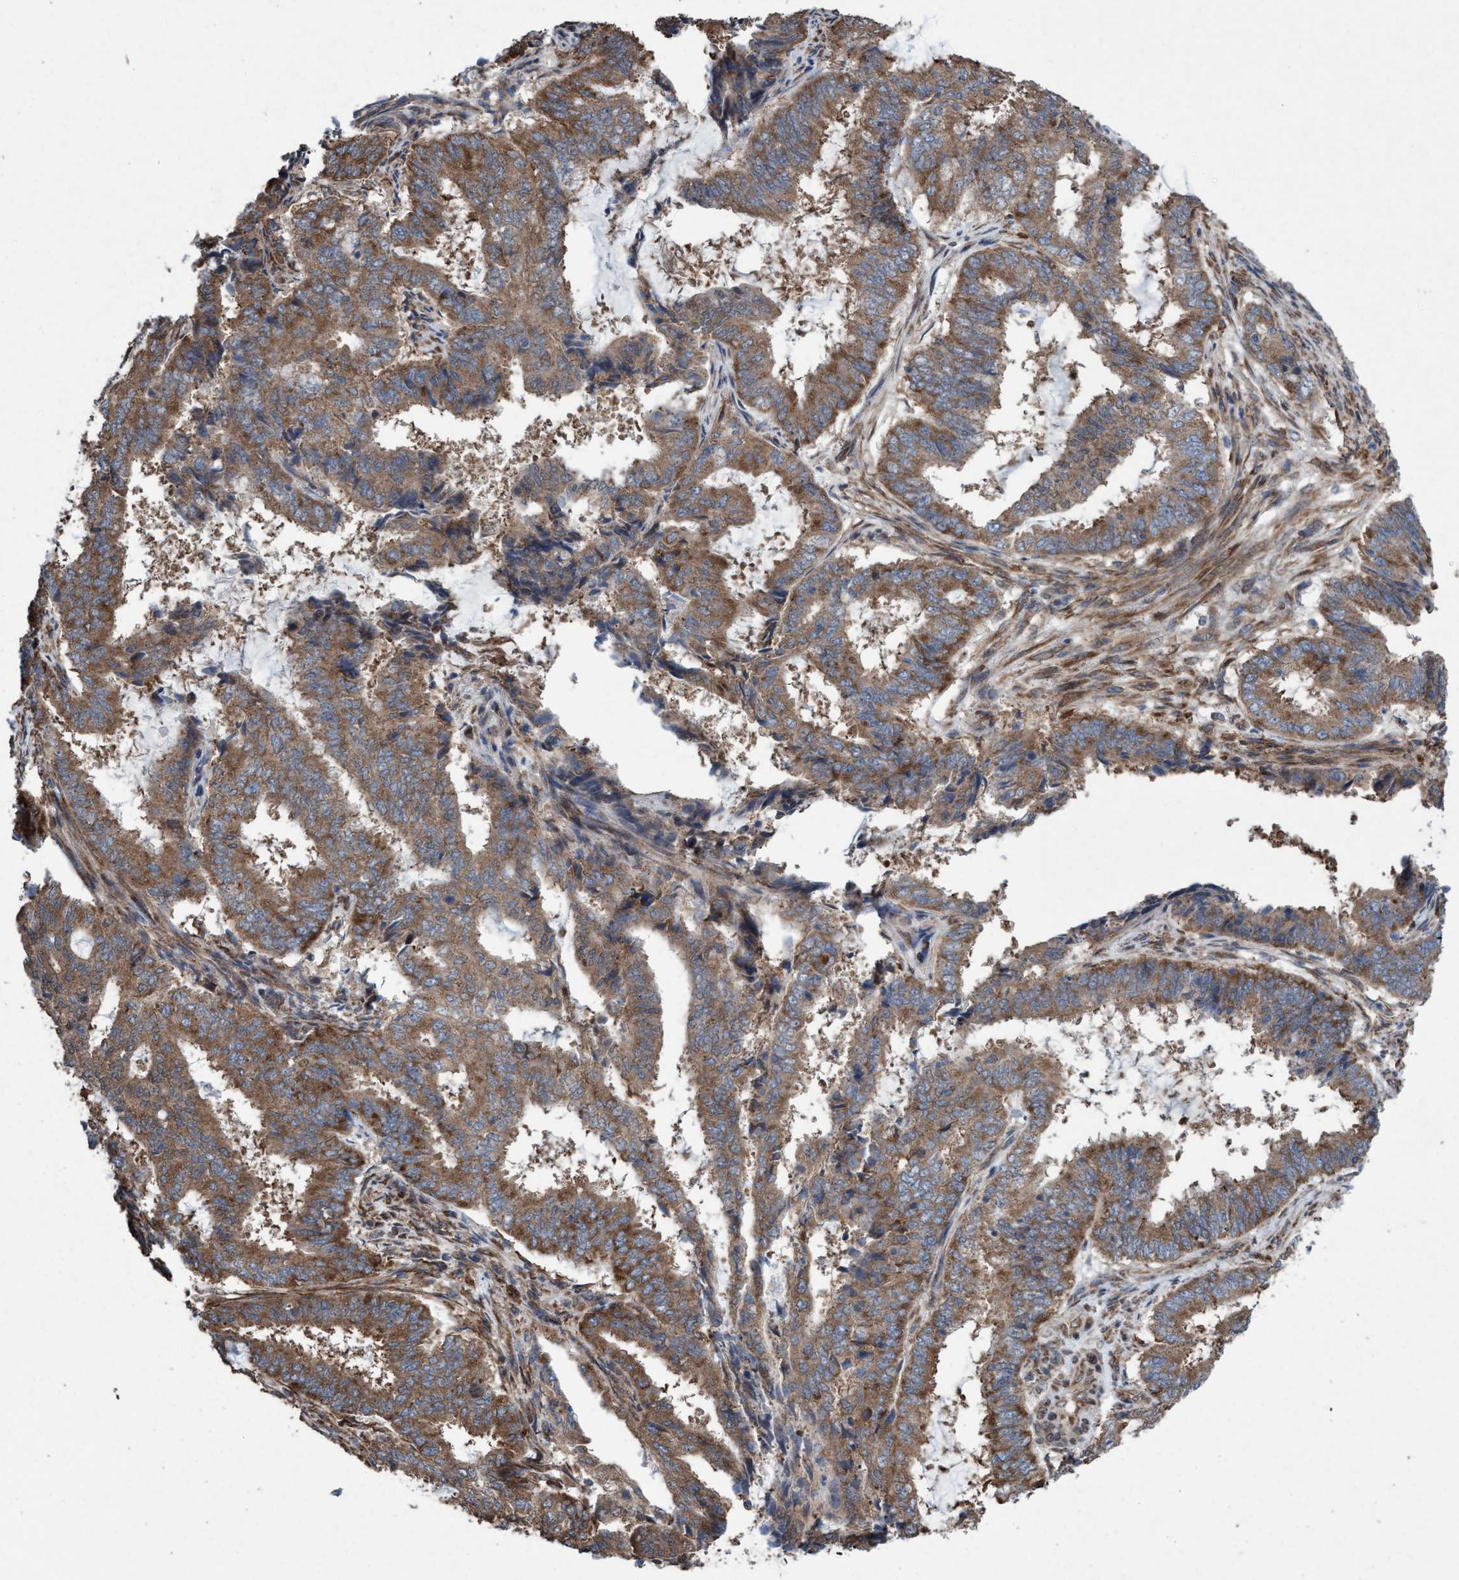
{"staining": {"intensity": "moderate", "quantity": ">75%", "location": "cytoplasmic/membranous"}, "tissue": "endometrial cancer", "cell_type": "Tumor cells", "image_type": "cancer", "snomed": [{"axis": "morphology", "description": "Adenocarcinoma, NOS"}, {"axis": "topography", "description": "Endometrium"}], "caption": "An image of human adenocarcinoma (endometrial) stained for a protein displays moderate cytoplasmic/membranous brown staining in tumor cells.", "gene": "METAP2", "patient": {"sex": "female", "age": 51}}